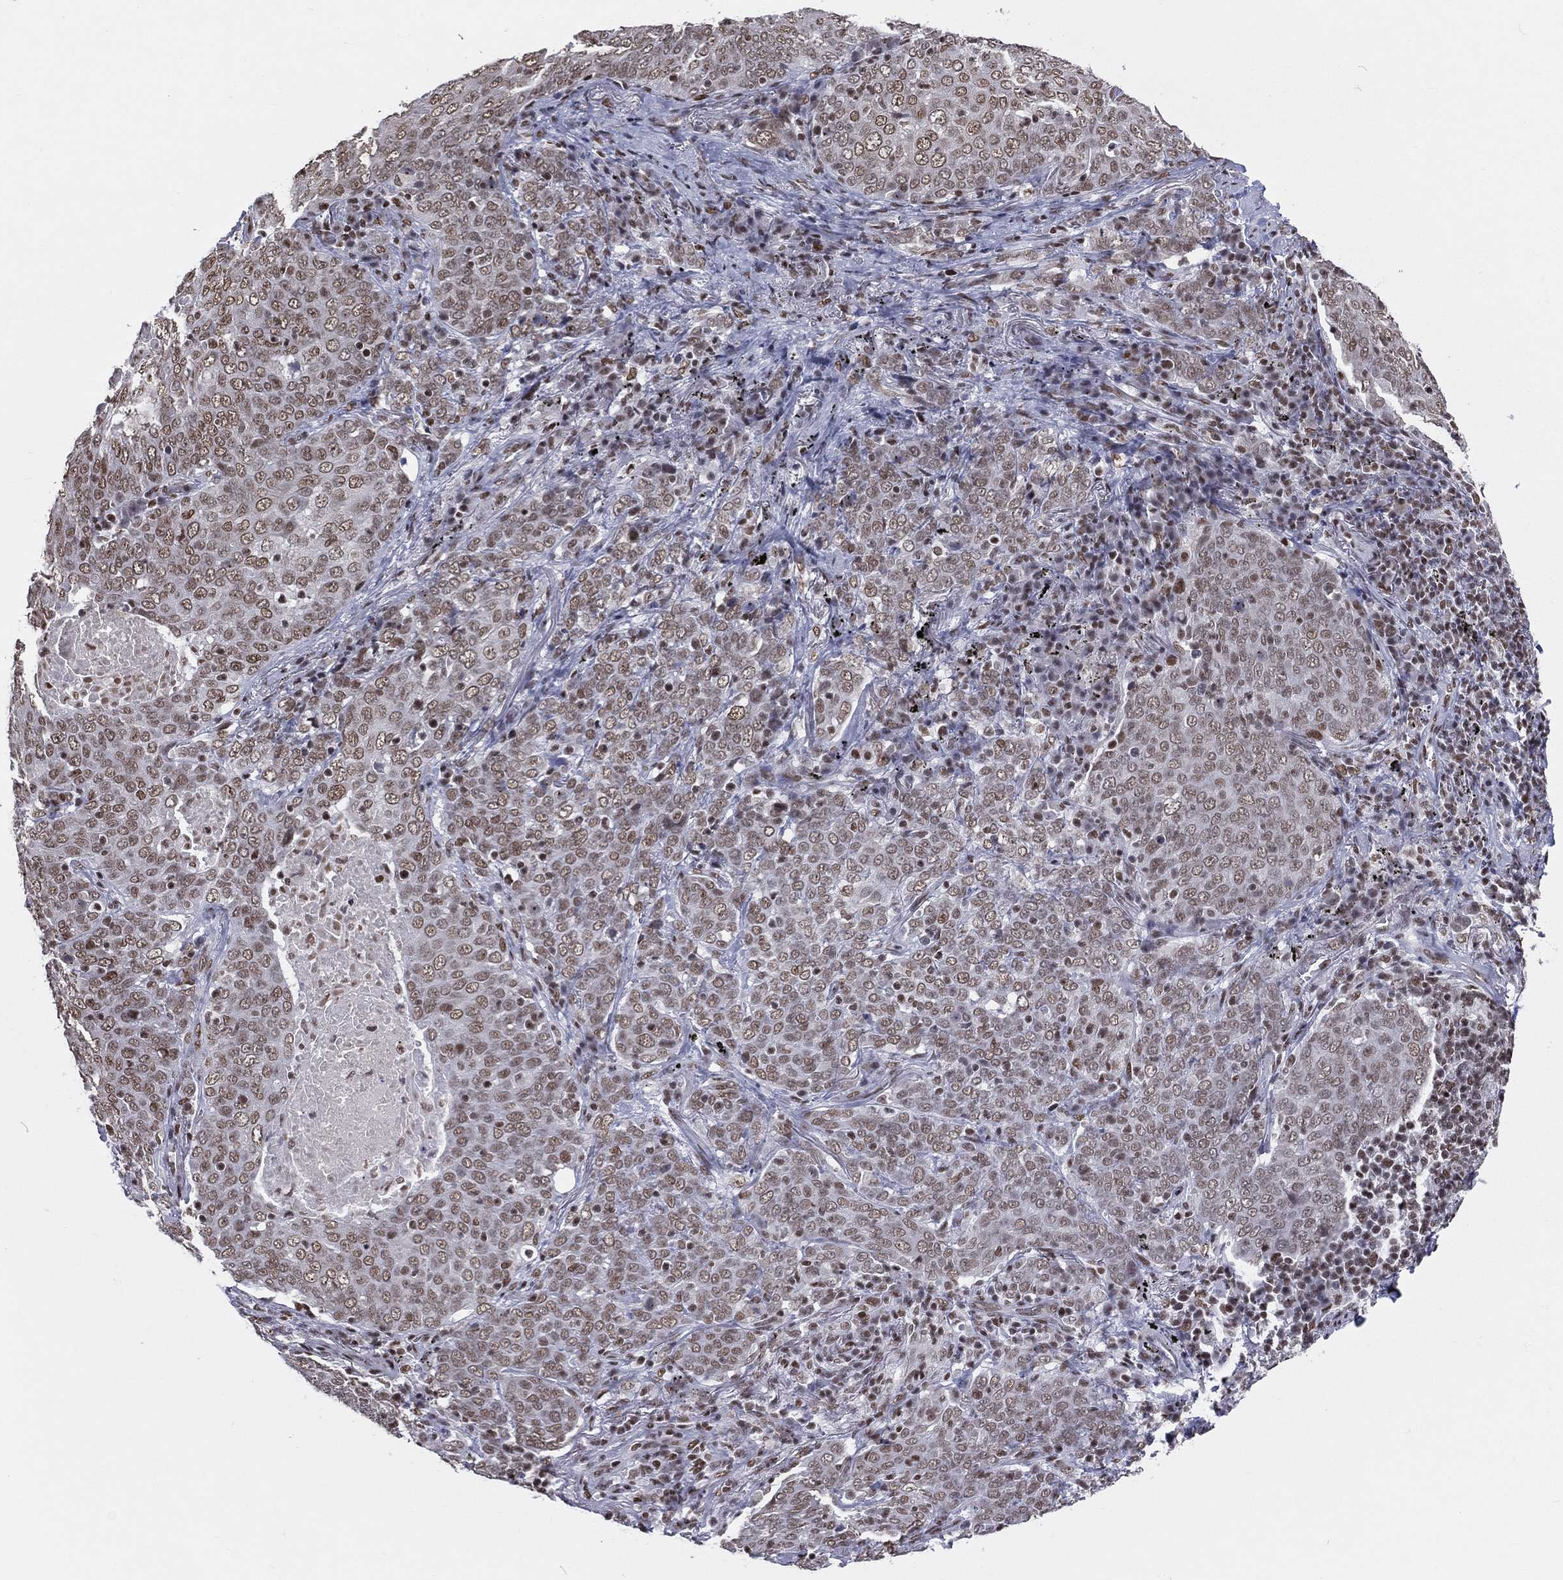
{"staining": {"intensity": "weak", "quantity": ">75%", "location": "nuclear"}, "tissue": "lung cancer", "cell_type": "Tumor cells", "image_type": "cancer", "snomed": [{"axis": "morphology", "description": "Squamous cell carcinoma, NOS"}, {"axis": "topography", "description": "Lung"}], "caption": "Protein staining by immunohistochemistry (IHC) shows weak nuclear staining in approximately >75% of tumor cells in lung squamous cell carcinoma. The protein of interest is shown in brown color, while the nuclei are stained blue.", "gene": "ZNF7", "patient": {"sex": "male", "age": 82}}